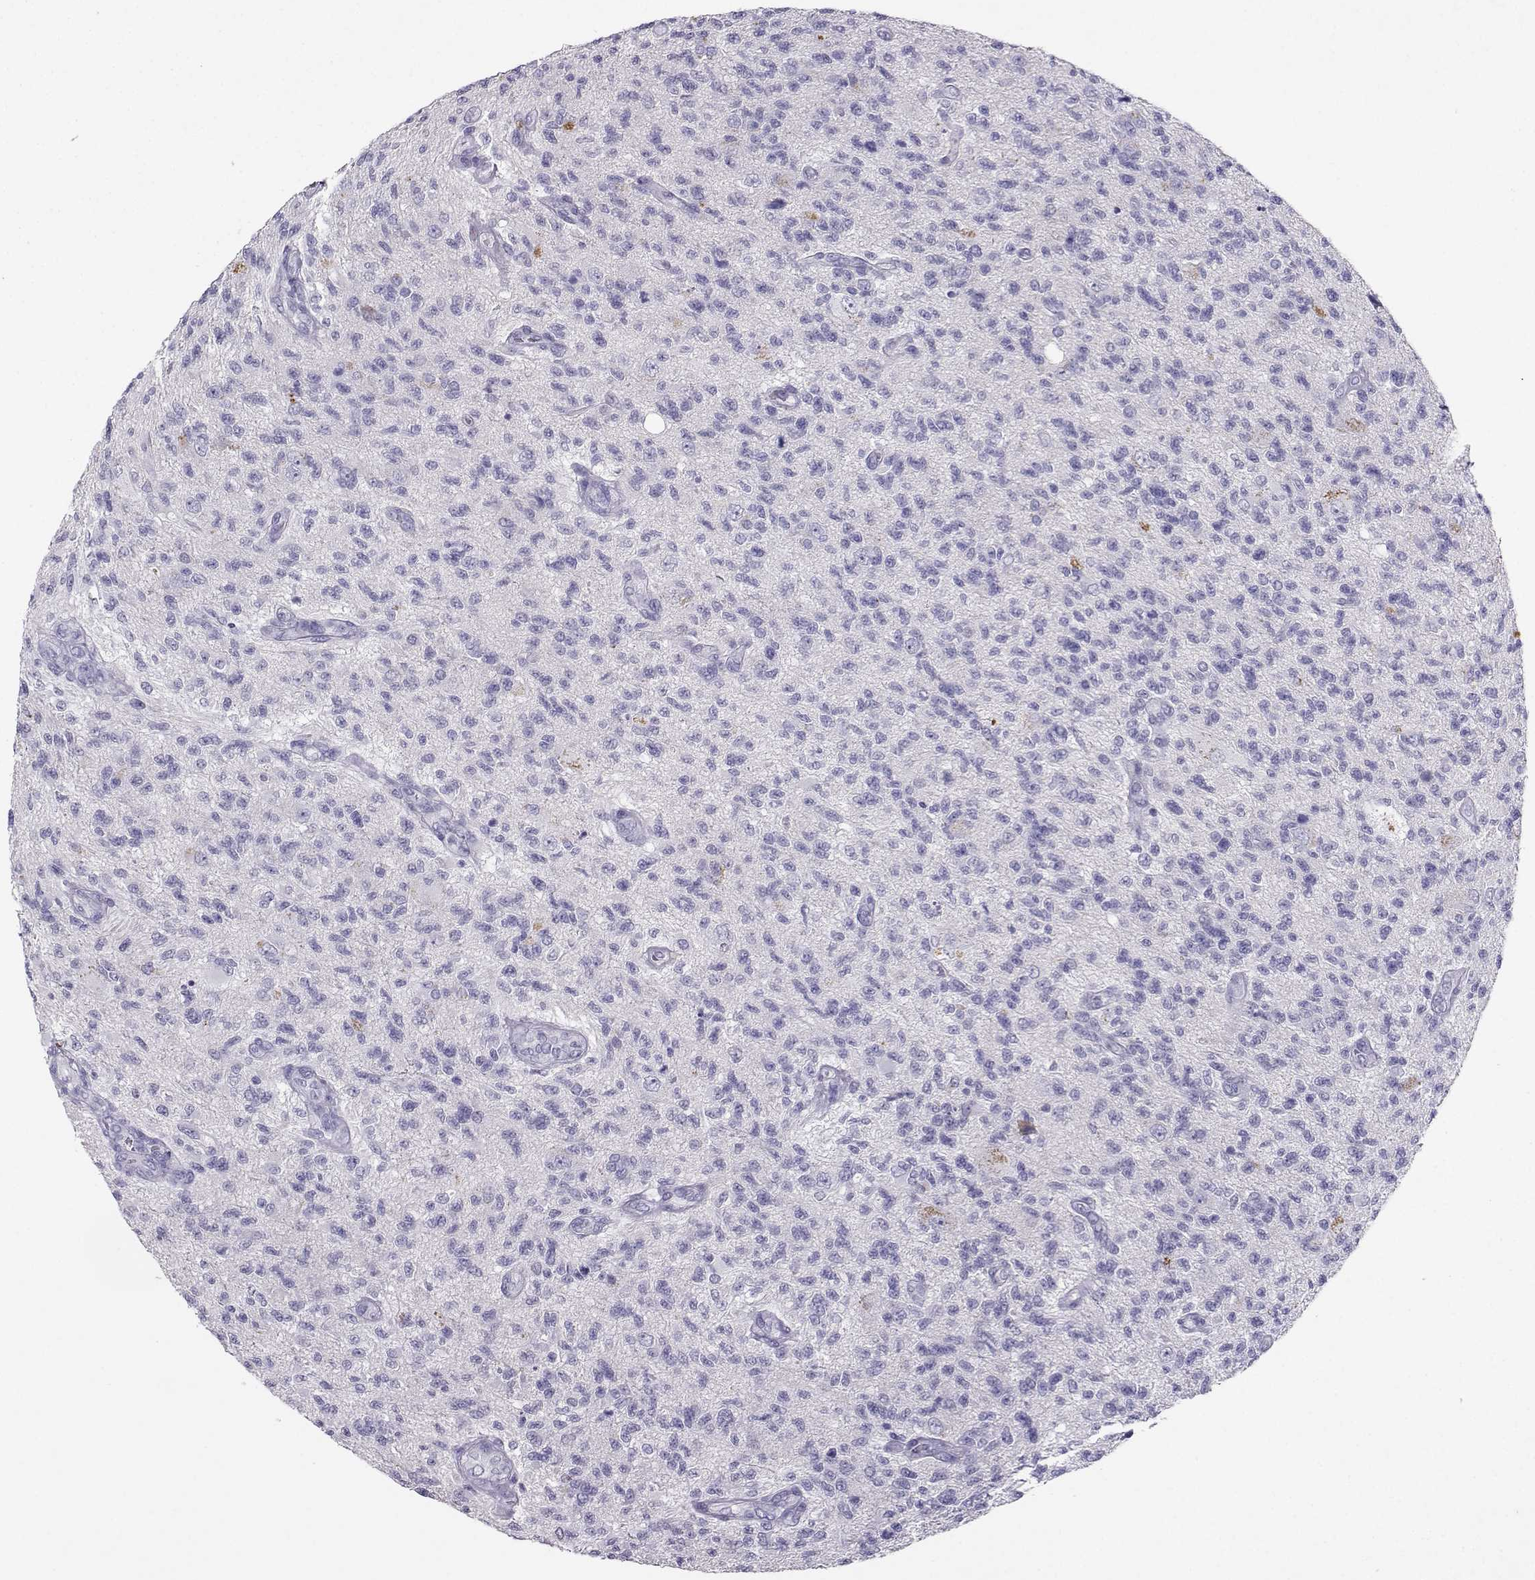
{"staining": {"intensity": "negative", "quantity": "none", "location": "none"}, "tissue": "glioma", "cell_type": "Tumor cells", "image_type": "cancer", "snomed": [{"axis": "morphology", "description": "Glioma, malignant, High grade"}, {"axis": "topography", "description": "Brain"}], "caption": "Protein analysis of glioma exhibits no significant expression in tumor cells.", "gene": "GRIK4", "patient": {"sex": "male", "age": 56}}